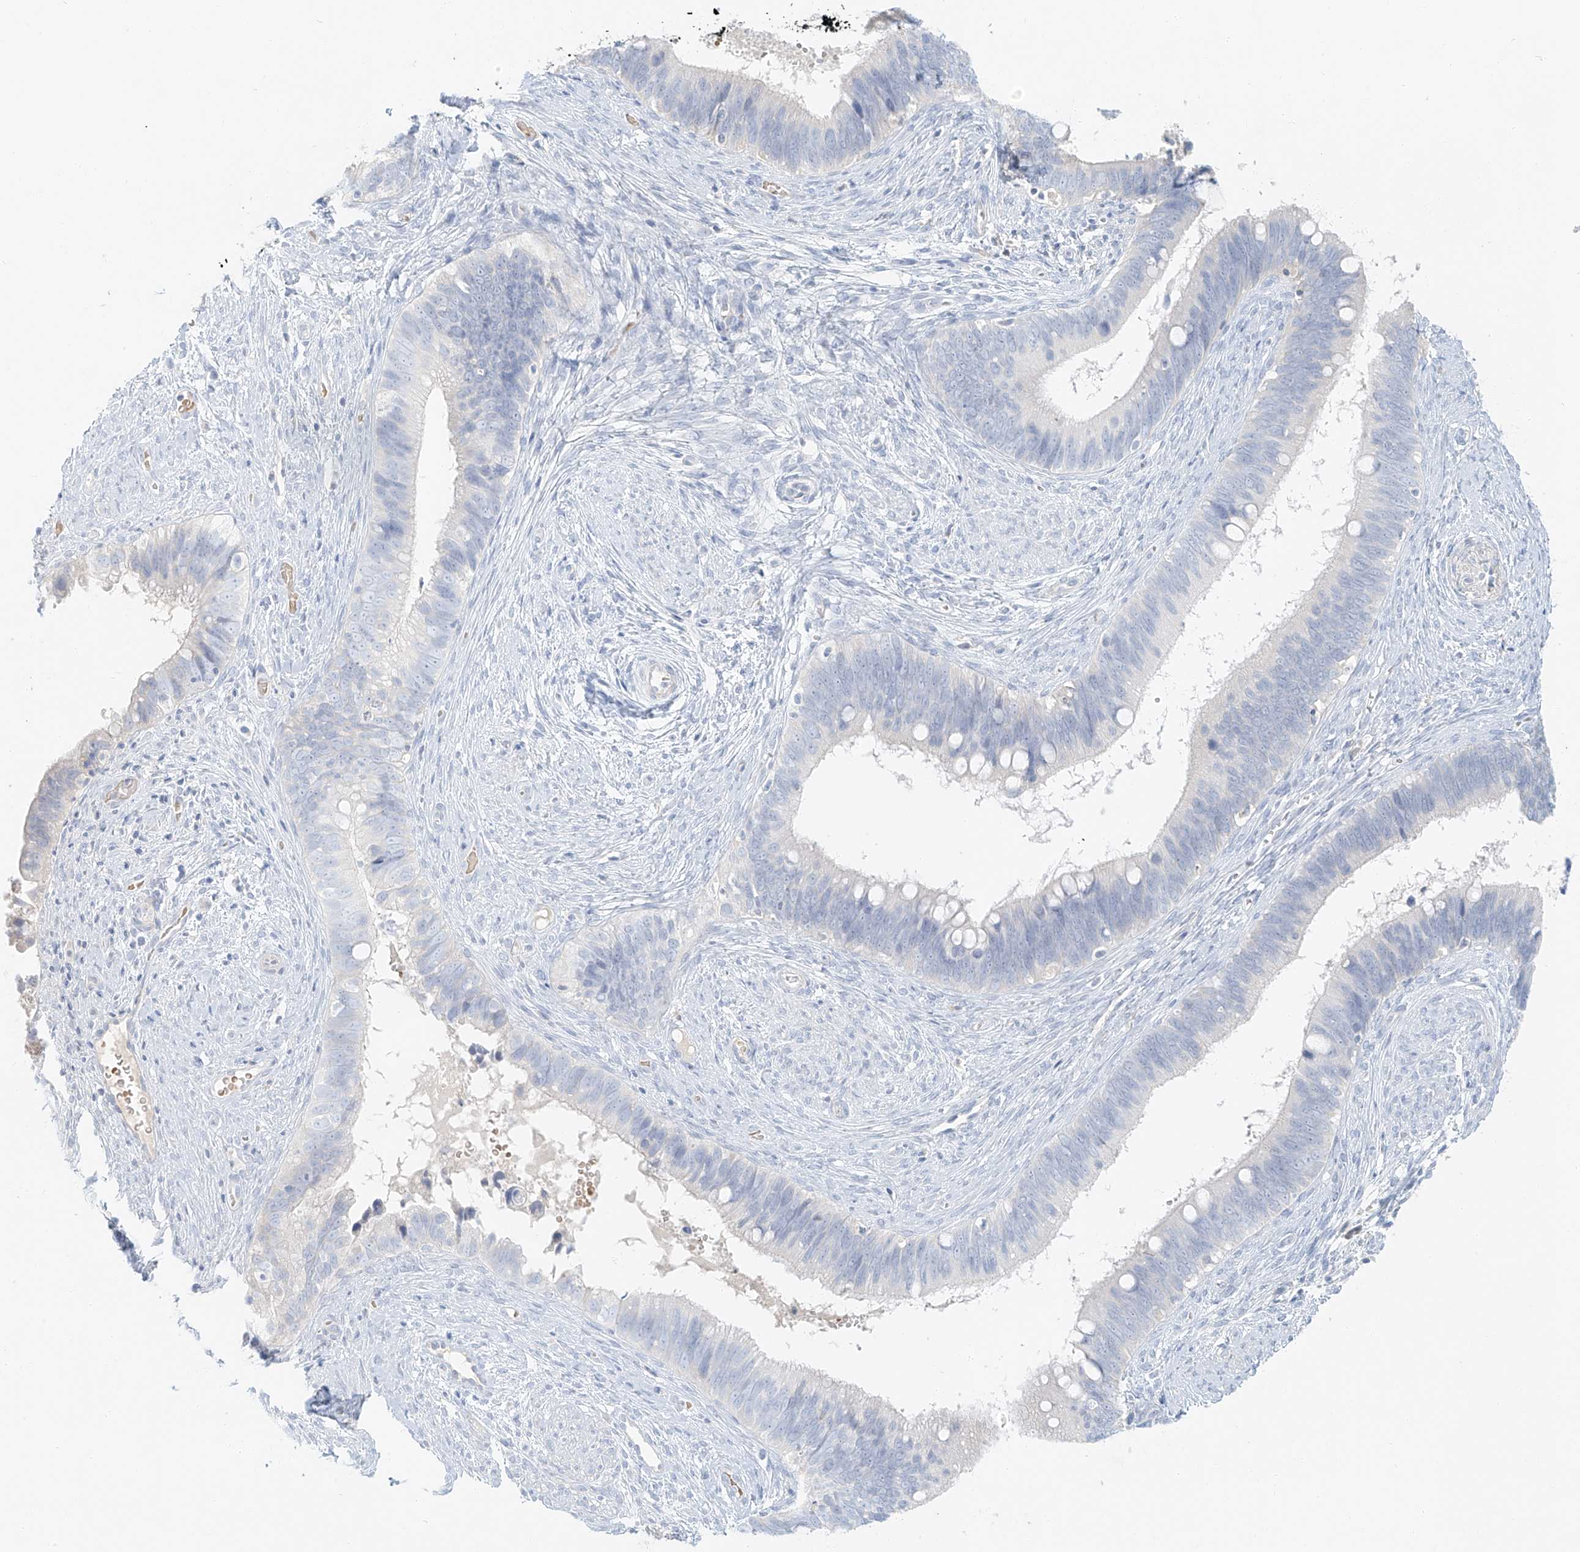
{"staining": {"intensity": "negative", "quantity": "none", "location": "none"}, "tissue": "cervical cancer", "cell_type": "Tumor cells", "image_type": "cancer", "snomed": [{"axis": "morphology", "description": "Adenocarcinoma, NOS"}, {"axis": "topography", "description": "Cervix"}], "caption": "High power microscopy photomicrograph of an IHC image of cervical cancer (adenocarcinoma), revealing no significant staining in tumor cells.", "gene": "PGC", "patient": {"sex": "female", "age": 42}}